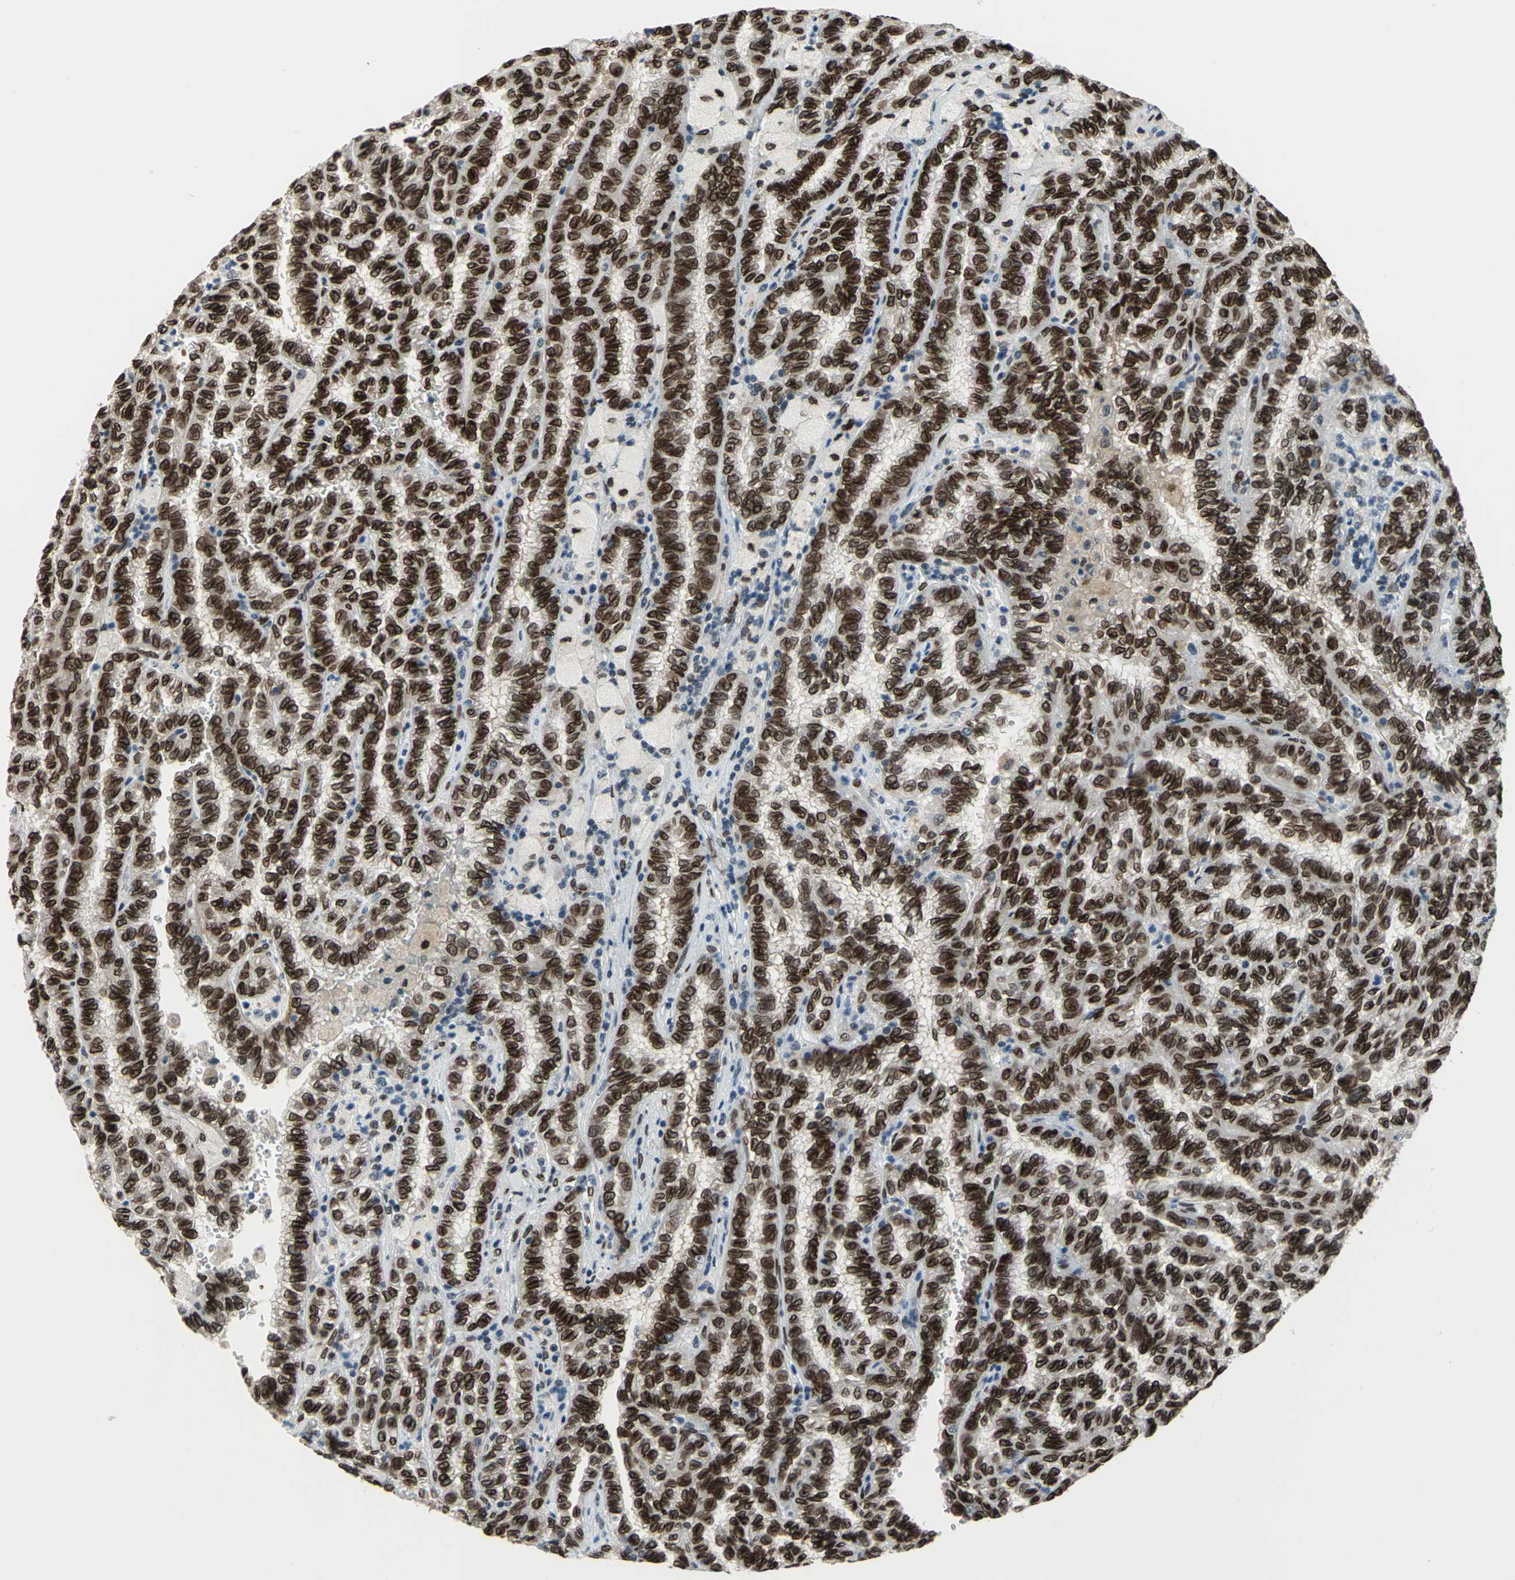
{"staining": {"intensity": "strong", "quantity": ">75%", "location": "cytoplasmic/membranous,nuclear"}, "tissue": "renal cancer", "cell_type": "Tumor cells", "image_type": "cancer", "snomed": [{"axis": "morphology", "description": "Inflammation, NOS"}, {"axis": "morphology", "description": "Adenocarcinoma, NOS"}, {"axis": "topography", "description": "Kidney"}], "caption": "The histopathology image shows a brown stain indicating the presence of a protein in the cytoplasmic/membranous and nuclear of tumor cells in renal cancer.", "gene": "ISY1", "patient": {"sex": "male", "age": 68}}